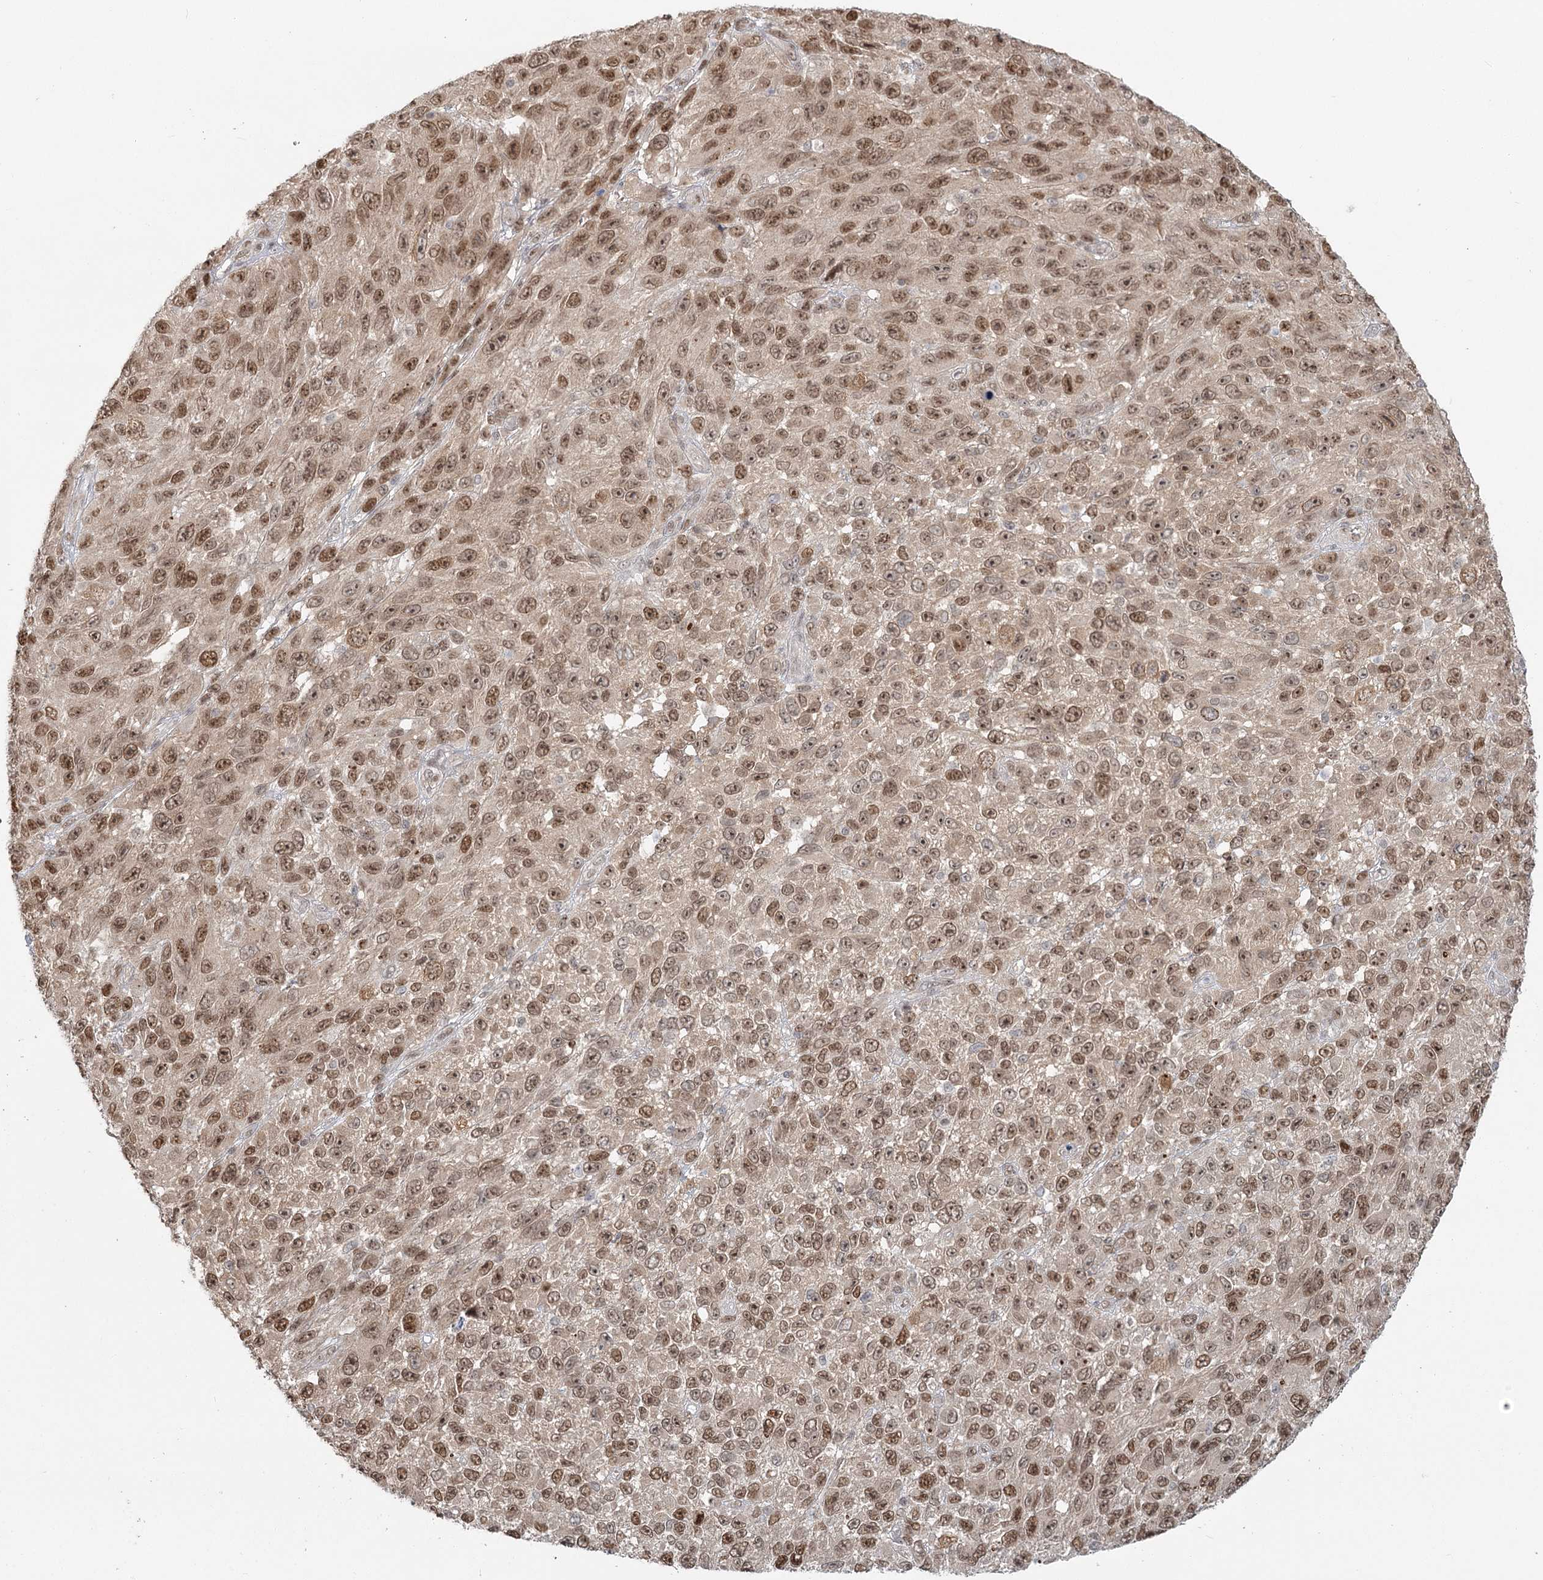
{"staining": {"intensity": "moderate", "quantity": ">75%", "location": "nuclear"}, "tissue": "melanoma", "cell_type": "Tumor cells", "image_type": "cancer", "snomed": [{"axis": "morphology", "description": "Malignant melanoma, NOS"}, {"axis": "topography", "description": "Skin"}], "caption": "Melanoma tissue reveals moderate nuclear positivity in approximately >75% of tumor cells", "gene": "R3HCC1L", "patient": {"sex": "female", "age": 96}}